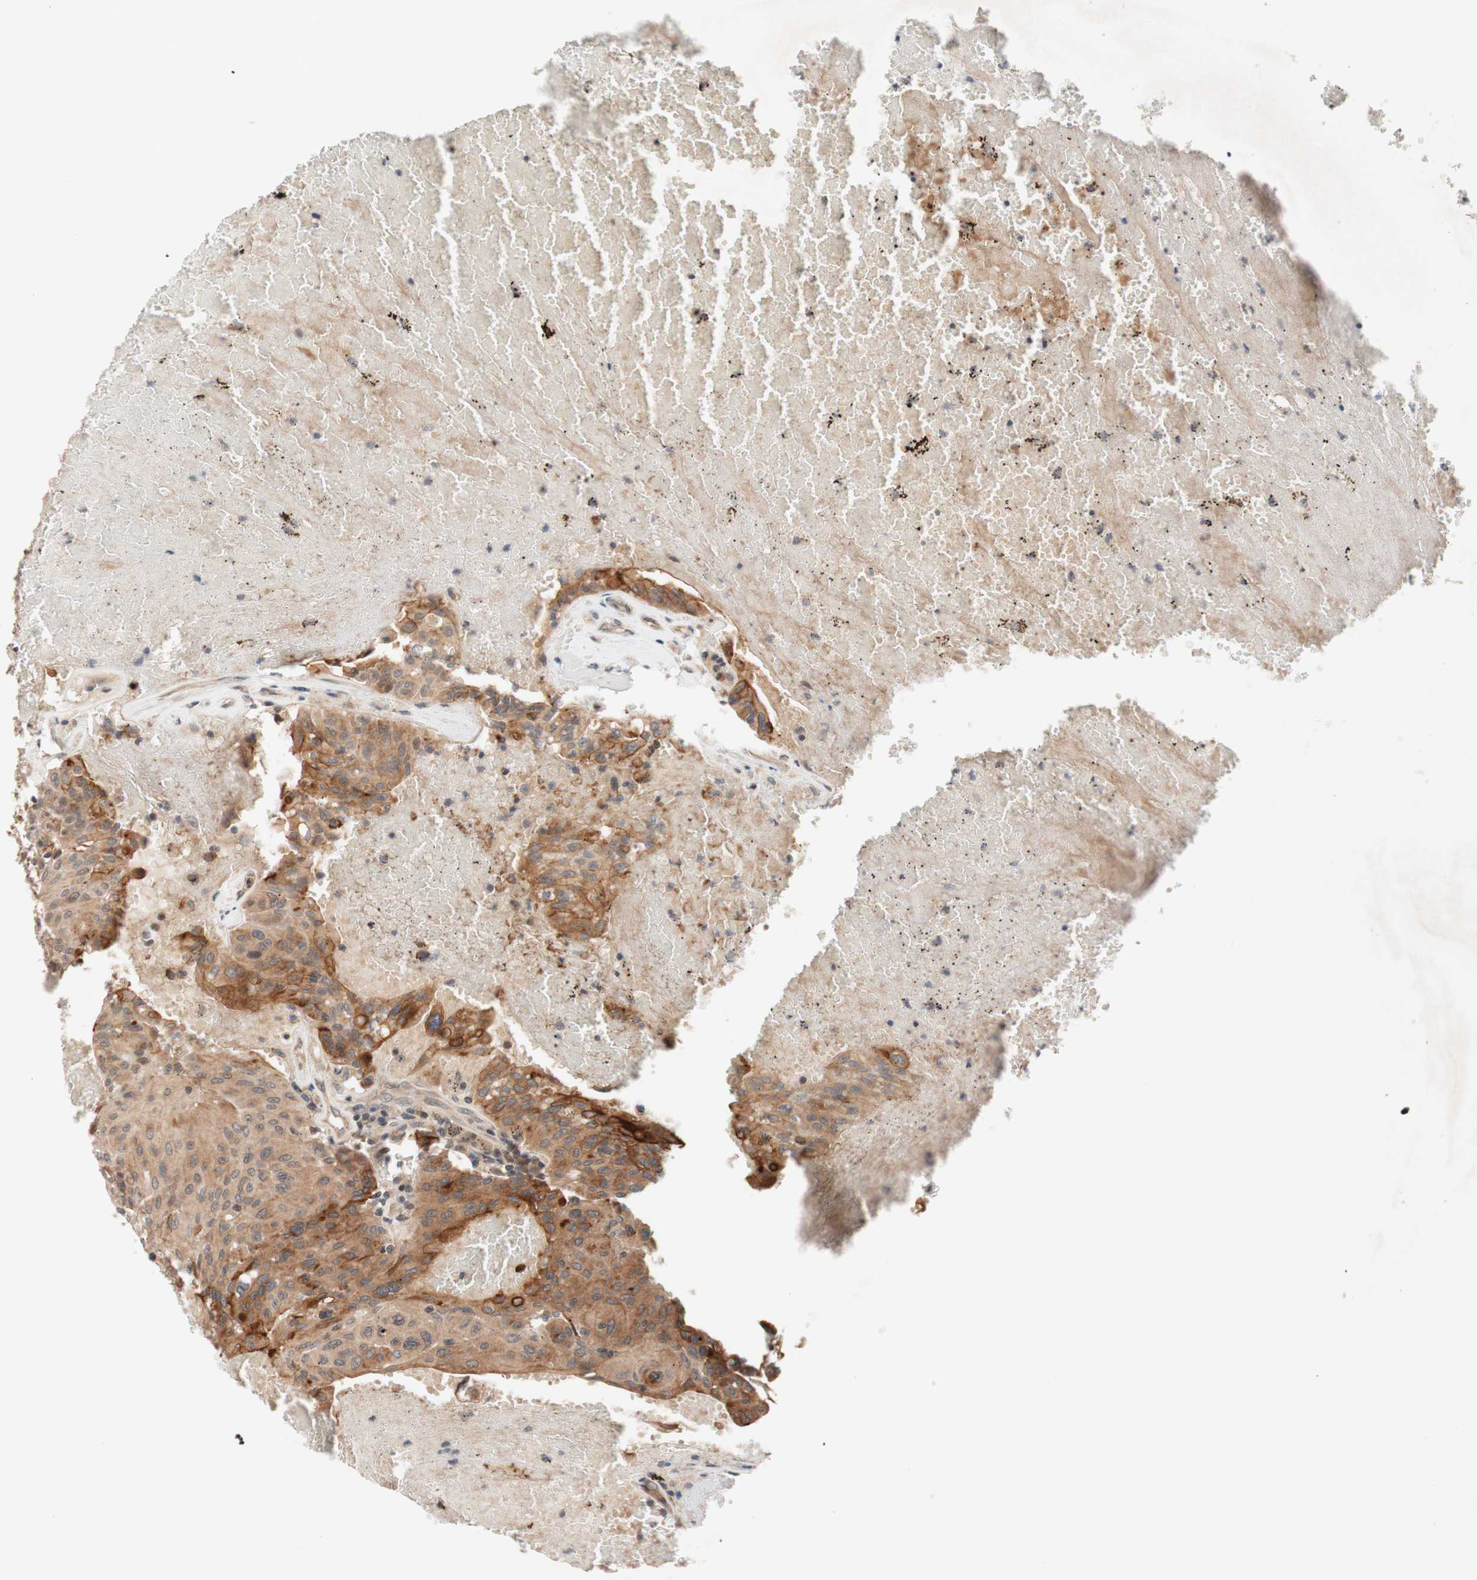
{"staining": {"intensity": "moderate", "quantity": ">75%", "location": "cytoplasmic/membranous"}, "tissue": "urothelial cancer", "cell_type": "Tumor cells", "image_type": "cancer", "snomed": [{"axis": "morphology", "description": "Urothelial carcinoma, High grade"}, {"axis": "topography", "description": "Urinary bladder"}], "caption": "The immunohistochemical stain labels moderate cytoplasmic/membranous positivity in tumor cells of urothelial cancer tissue. The staining was performed using DAB to visualize the protein expression in brown, while the nuclei were stained in blue with hematoxylin (Magnification: 20x).", "gene": "CD55", "patient": {"sex": "male", "age": 66}}